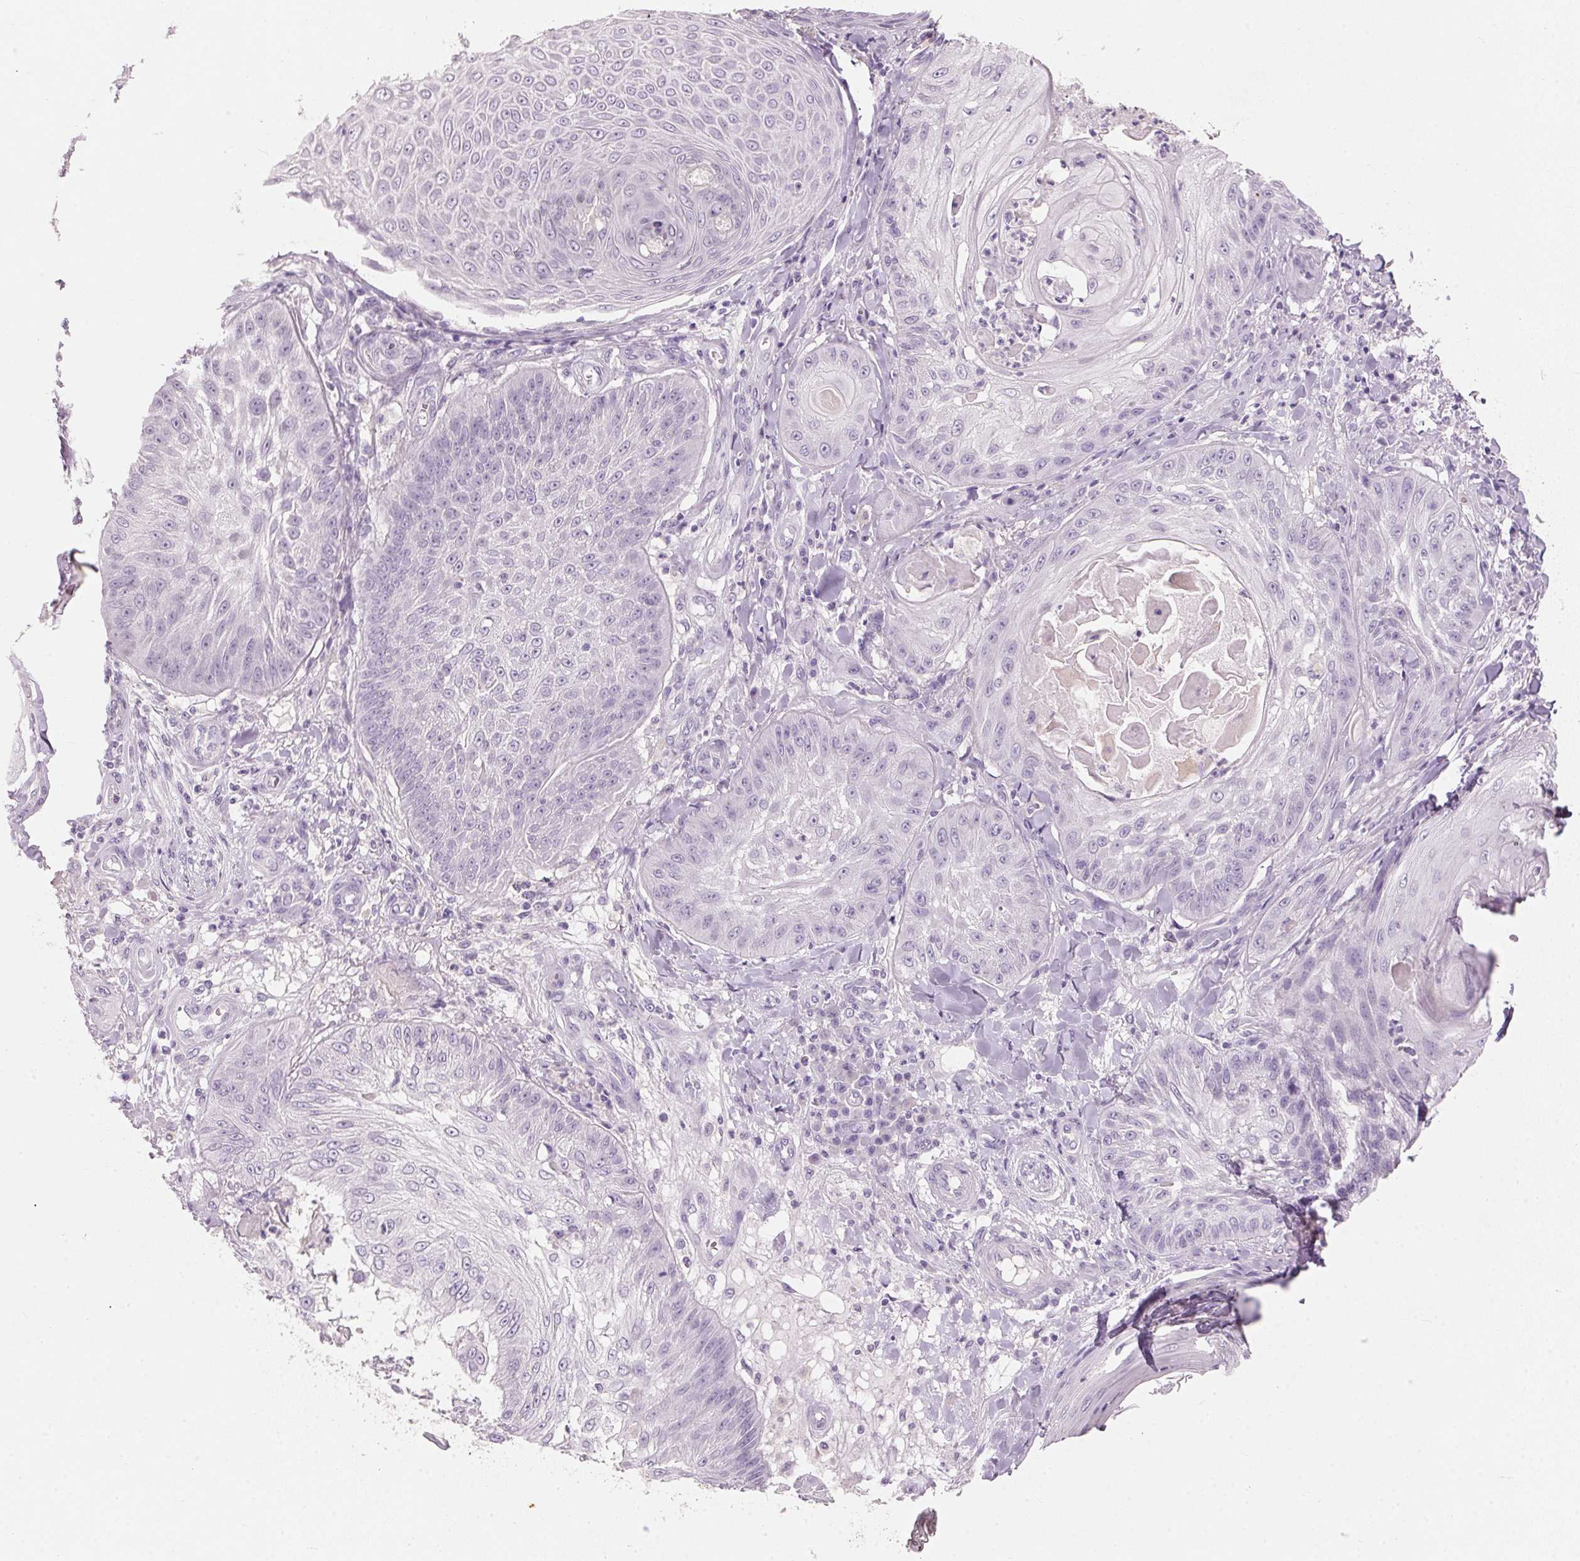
{"staining": {"intensity": "negative", "quantity": "none", "location": "none"}, "tissue": "skin cancer", "cell_type": "Tumor cells", "image_type": "cancer", "snomed": [{"axis": "morphology", "description": "Squamous cell carcinoma, NOS"}, {"axis": "topography", "description": "Skin"}], "caption": "Tumor cells are negative for brown protein staining in skin cancer (squamous cell carcinoma).", "gene": "HSD17B1", "patient": {"sex": "male", "age": 70}}